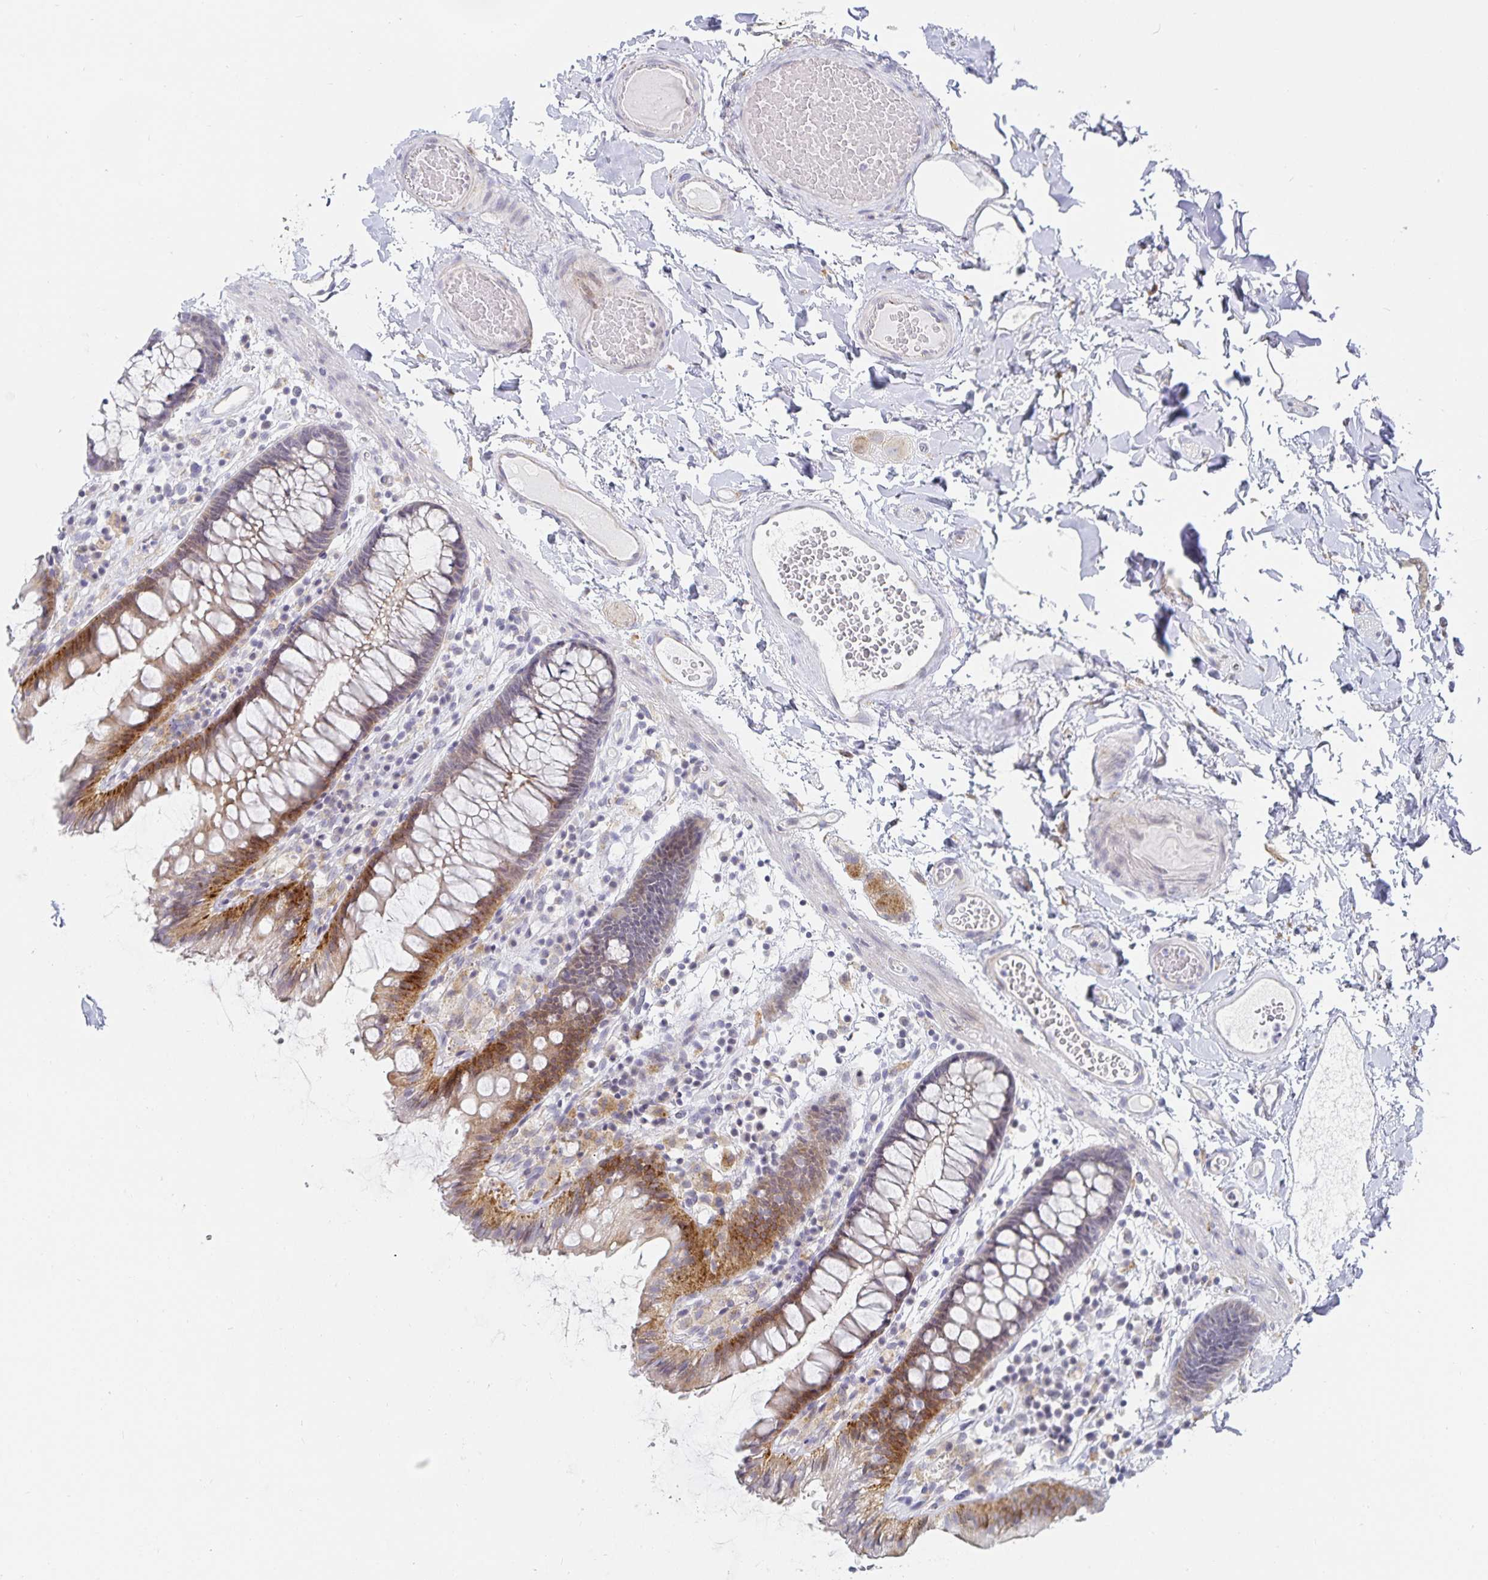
{"staining": {"intensity": "negative", "quantity": "none", "location": "none"}, "tissue": "colon", "cell_type": "Endothelial cells", "image_type": "normal", "snomed": [{"axis": "morphology", "description": "Normal tissue, NOS"}, {"axis": "topography", "description": "Colon"}], "caption": "Immunohistochemistry (IHC) photomicrograph of benign human colon stained for a protein (brown), which shows no positivity in endothelial cells. (DAB IHC with hematoxylin counter stain).", "gene": "S100G", "patient": {"sex": "male", "age": 84}}